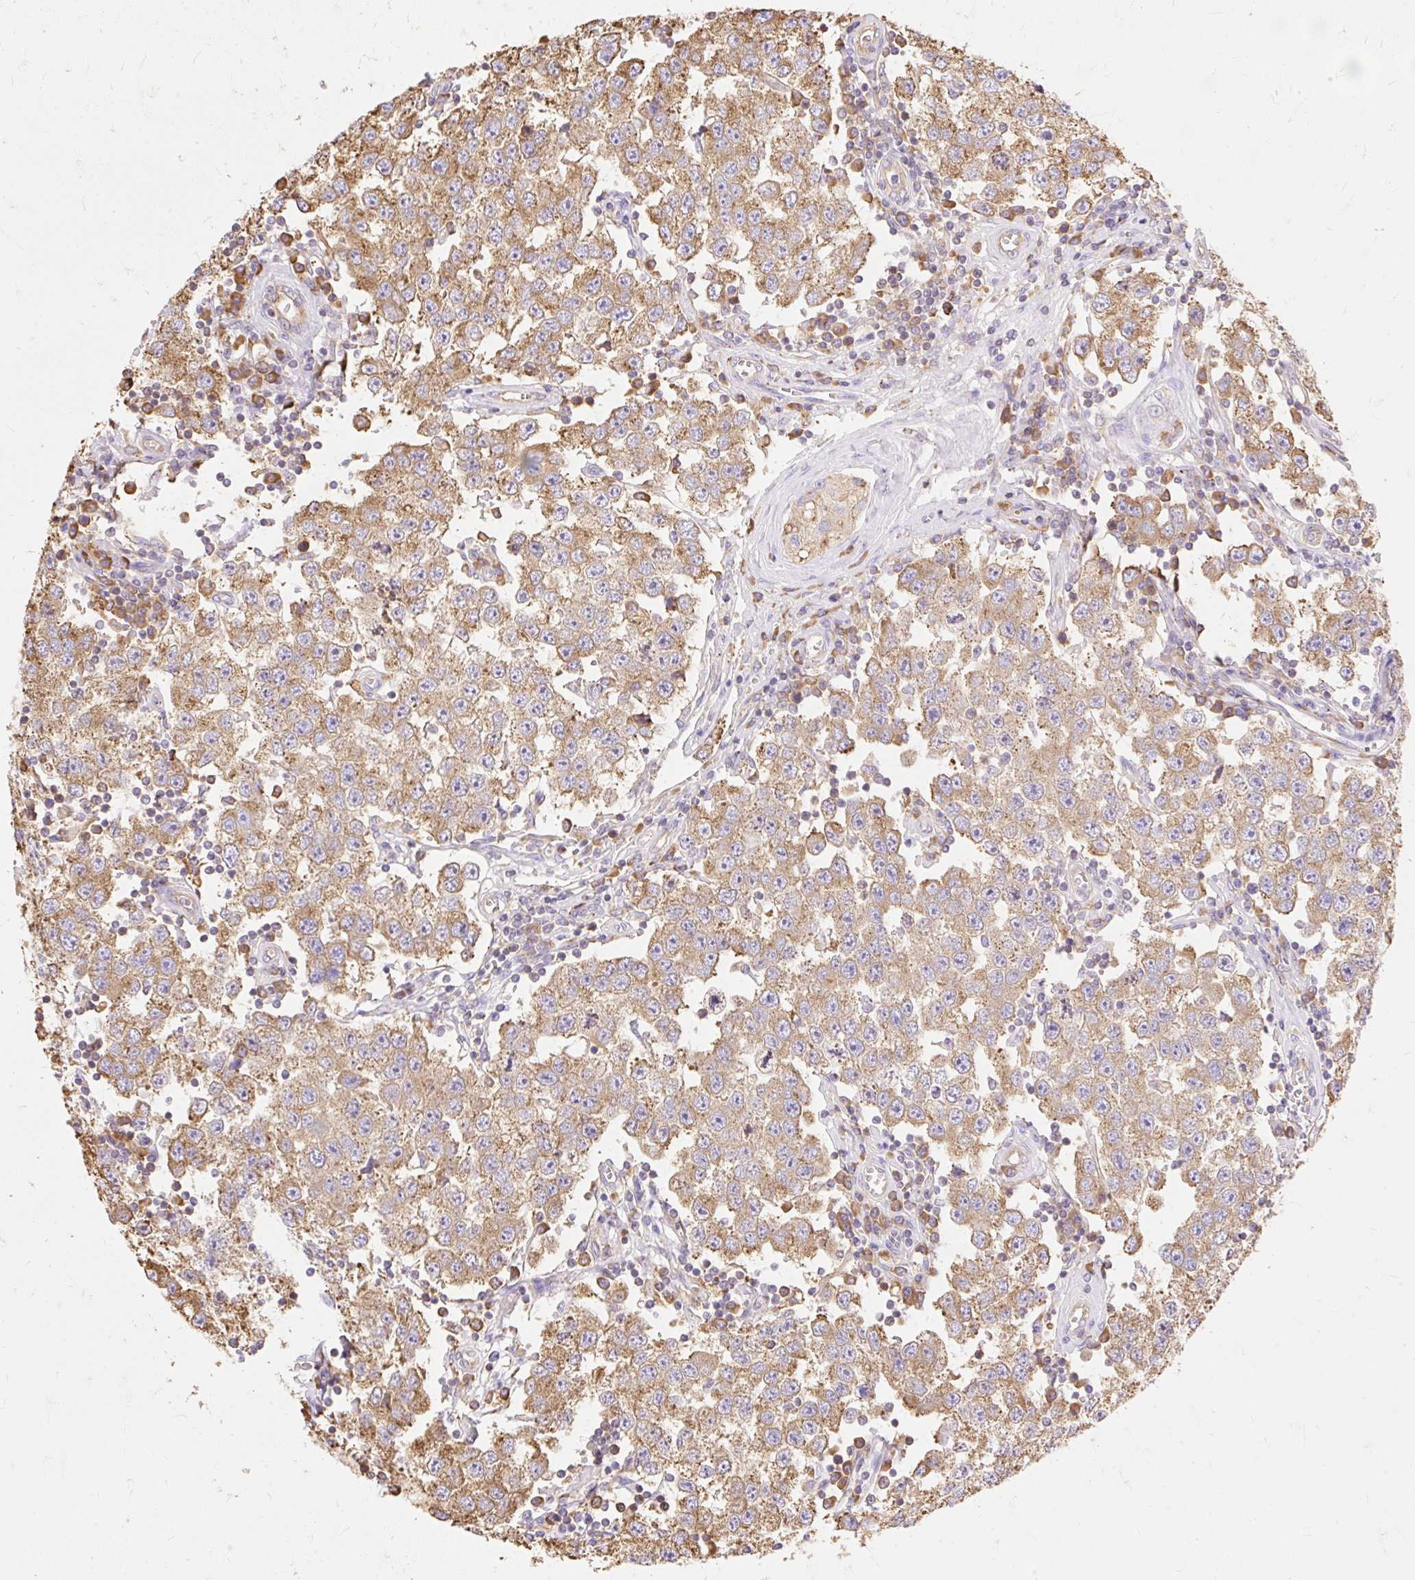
{"staining": {"intensity": "moderate", "quantity": ">75%", "location": "cytoplasmic/membranous"}, "tissue": "testis cancer", "cell_type": "Tumor cells", "image_type": "cancer", "snomed": [{"axis": "morphology", "description": "Seminoma, NOS"}, {"axis": "topography", "description": "Testis"}], "caption": "This micrograph reveals immunohistochemistry staining of human testis cancer, with medium moderate cytoplasmic/membranous positivity in about >75% of tumor cells.", "gene": "RPS17", "patient": {"sex": "male", "age": 34}}